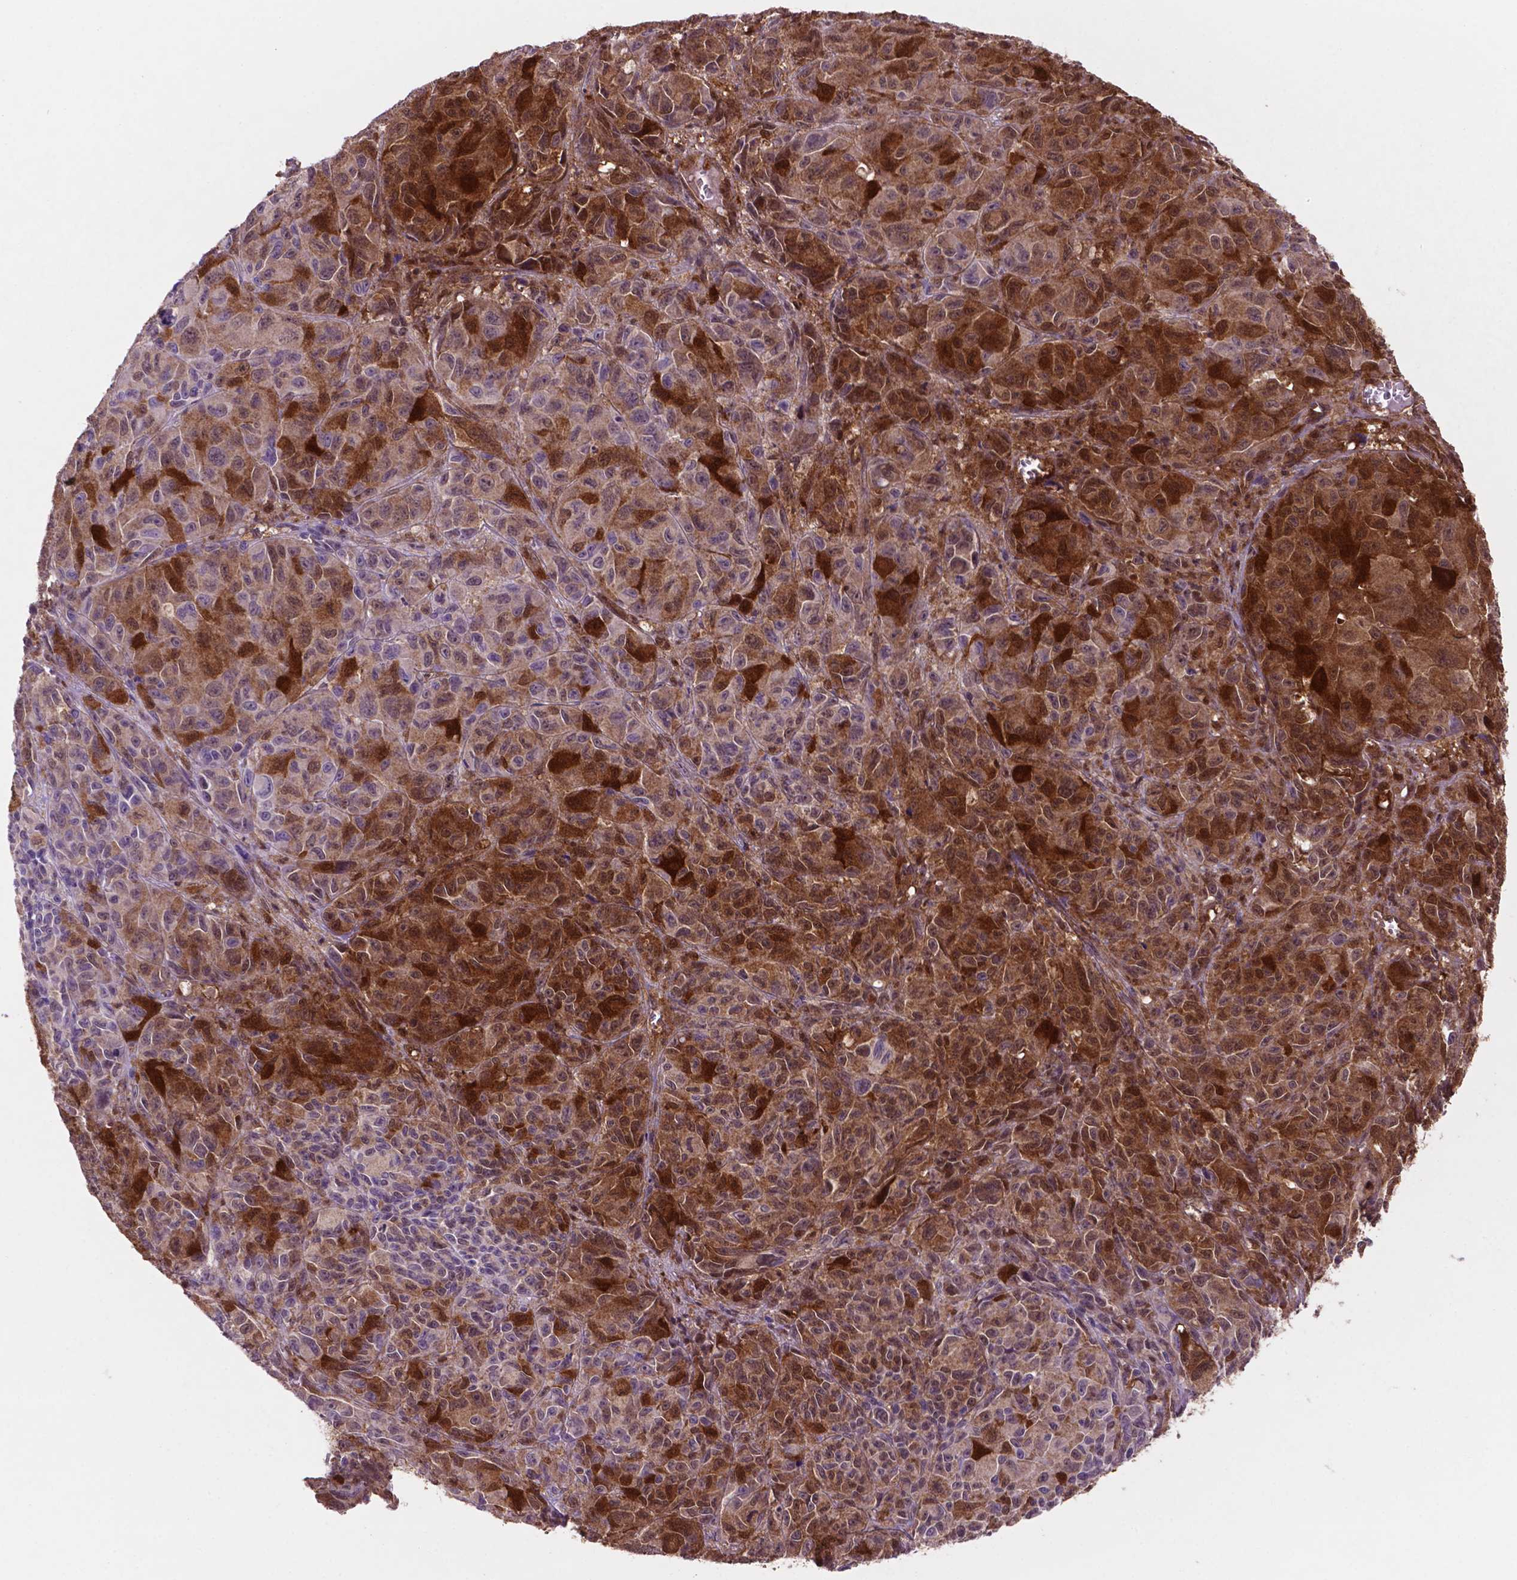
{"staining": {"intensity": "strong", "quantity": "25%-75%", "location": "cytoplasmic/membranous,nuclear"}, "tissue": "melanoma", "cell_type": "Tumor cells", "image_type": "cancer", "snomed": [{"axis": "morphology", "description": "Malignant melanoma, NOS"}, {"axis": "topography", "description": "Vulva, labia, clitoris and Bartholin´s gland, NO"}], "caption": "Malignant melanoma stained for a protein exhibits strong cytoplasmic/membranous and nuclear positivity in tumor cells.", "gene": "UBE2L6", "patient": {"sex": "female", "age": 75}}